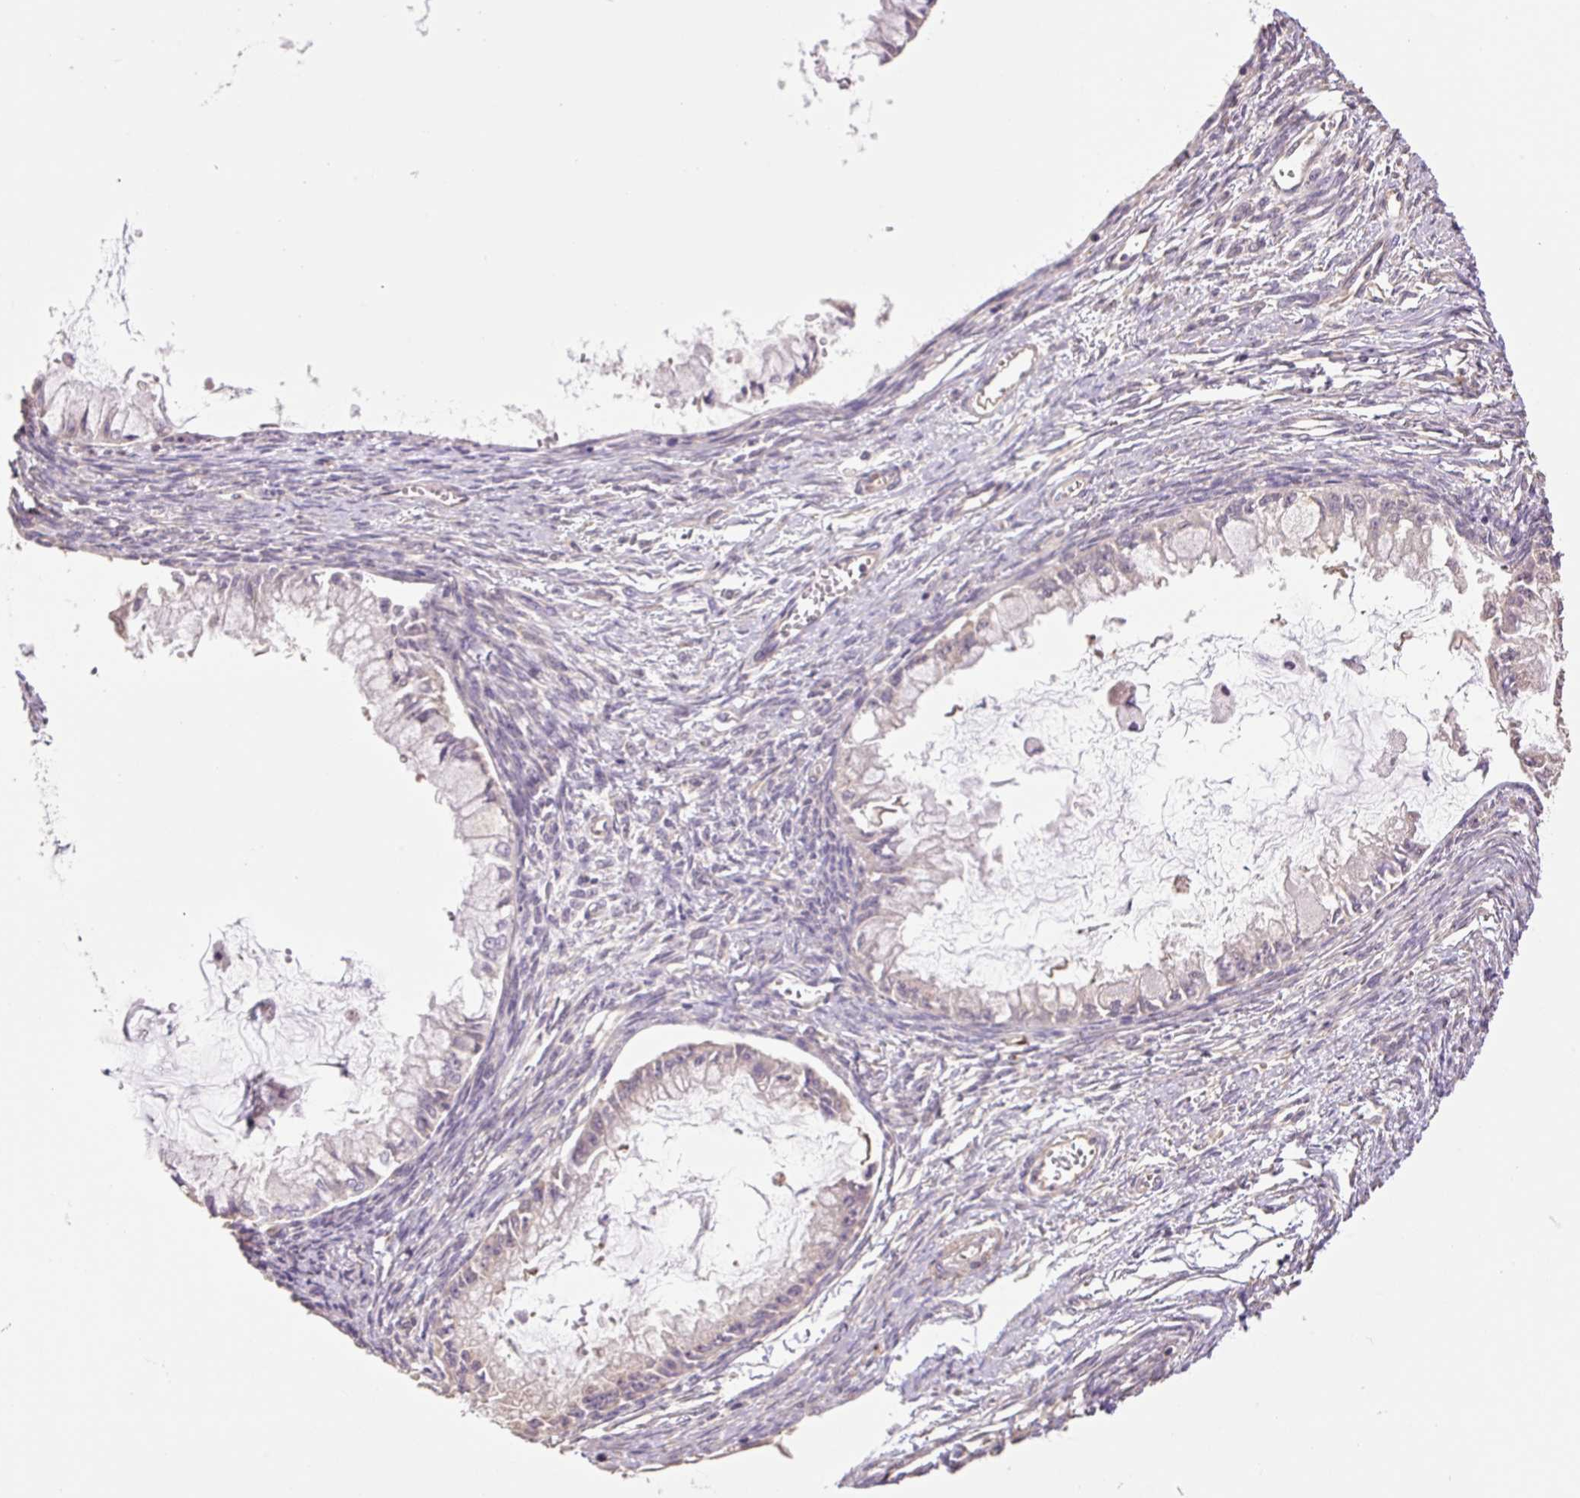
{"staining": {"intensity": "negative", "quantity": "none", "location": "none"}, "tissue": "ovarian cancer", "cell_type": "Tumor cells", "image_type": "cancer", "snomed": [{"axis": "morphology", "description": "Cystadenocarcinoma, mucinous, NOS"}, {"axis": "topography", "description": "Ovary"}], "caption": "DAB (3,3'-diaminobenzidine) immunohistochemical staining of human ovarian cancer (mucinous cystadenocarcinoma) reveals no significant expression in tumor cells.", "gene": "DESI1", "patient": {"sex": "female", "age": 34}}